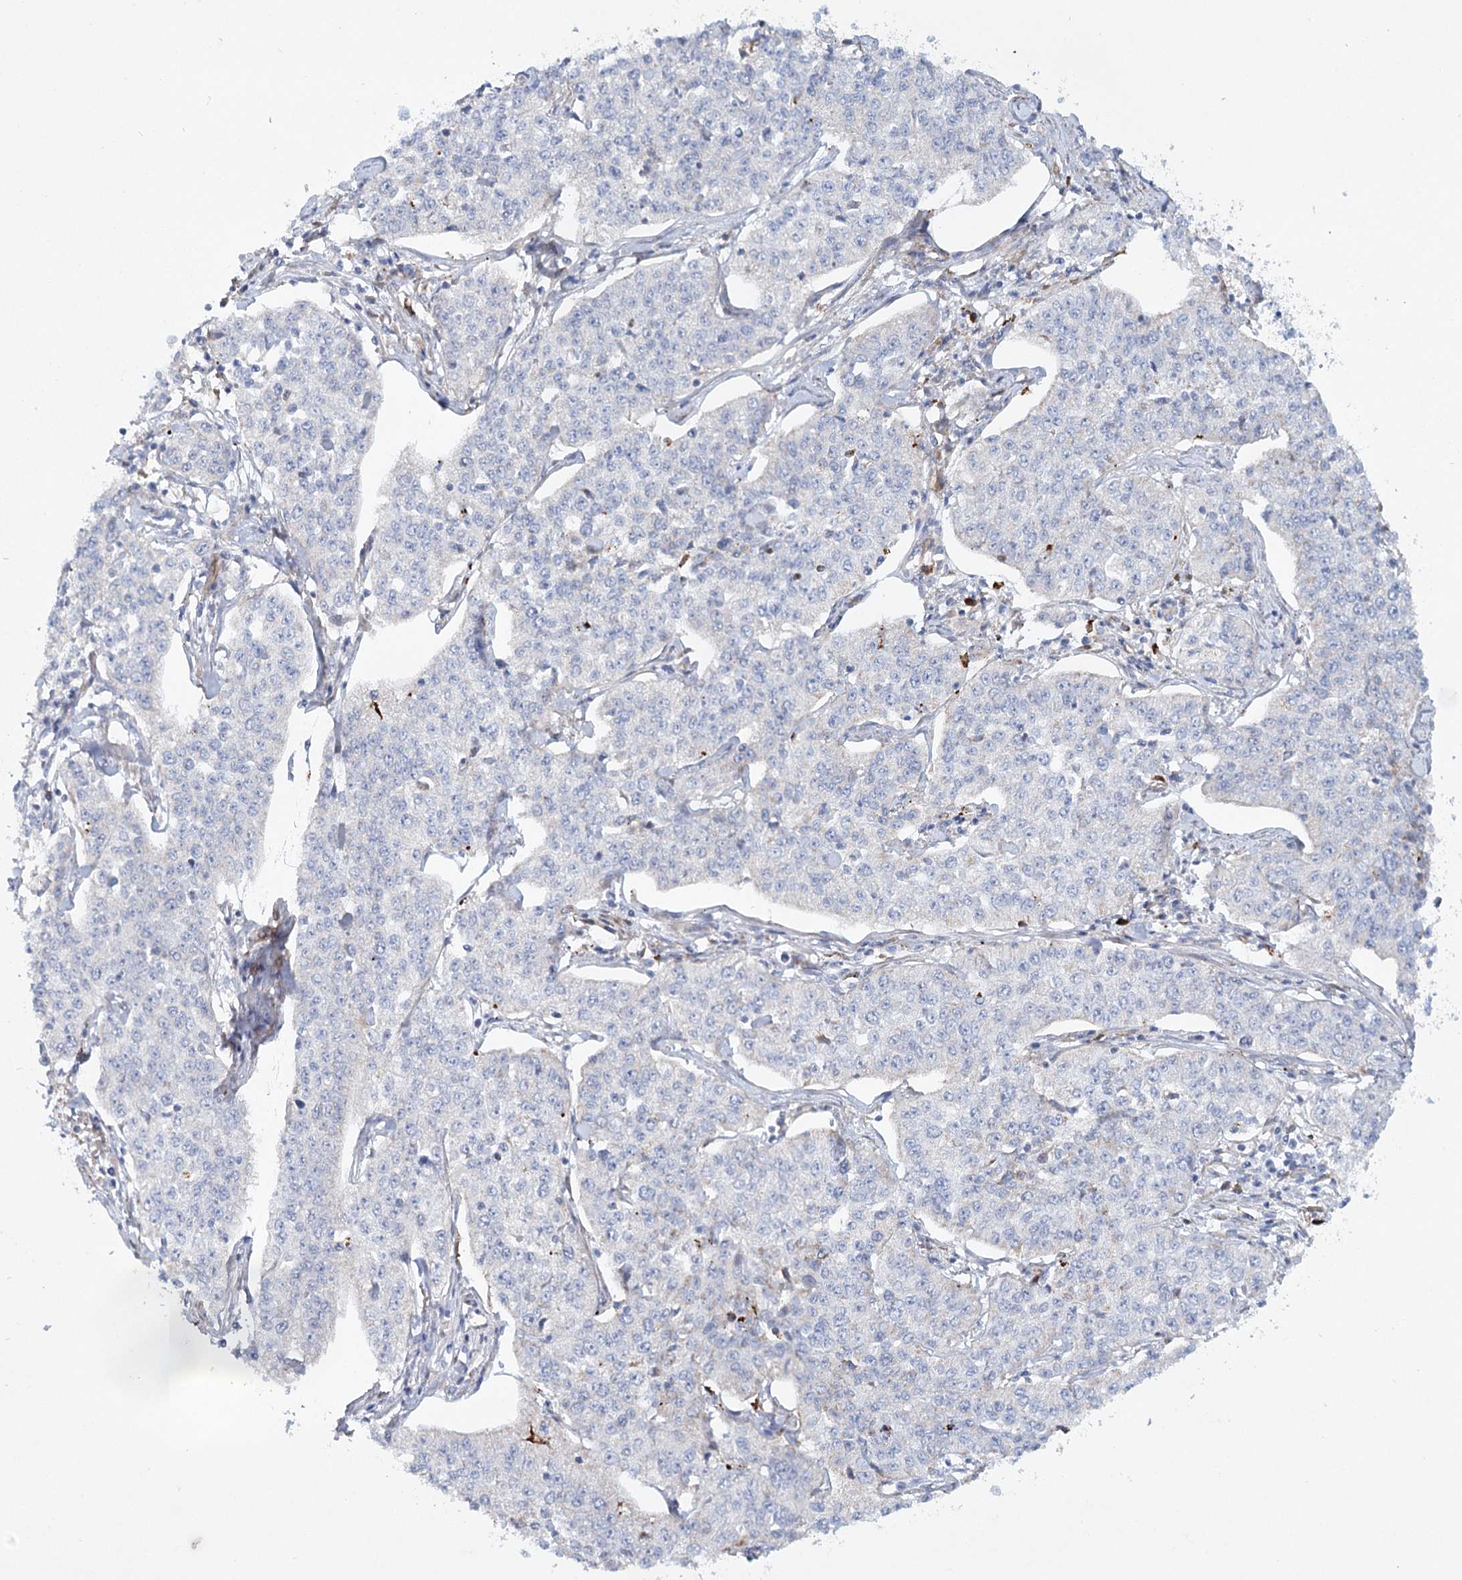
{"staining": {"intensity": "negative", "quantity": "none", "location": "none"}, "tissue": "cervical cancer", "cell_type": "Tumor cells", "image_type": "cancer", "snomed": [{"axis": "morphology", "description": "Squamous cell carcinoma, NOS"}, {"axis": "topography", "description": "Cervix"}], "caption": "Immunohistochemistry histopathology image of cervical squamous cell carcinoma stained for a protein (brown), which displays no positivity in tumor cells.", "gene": "TMEM164", "patient": {"sex": "female", "age": 35}}